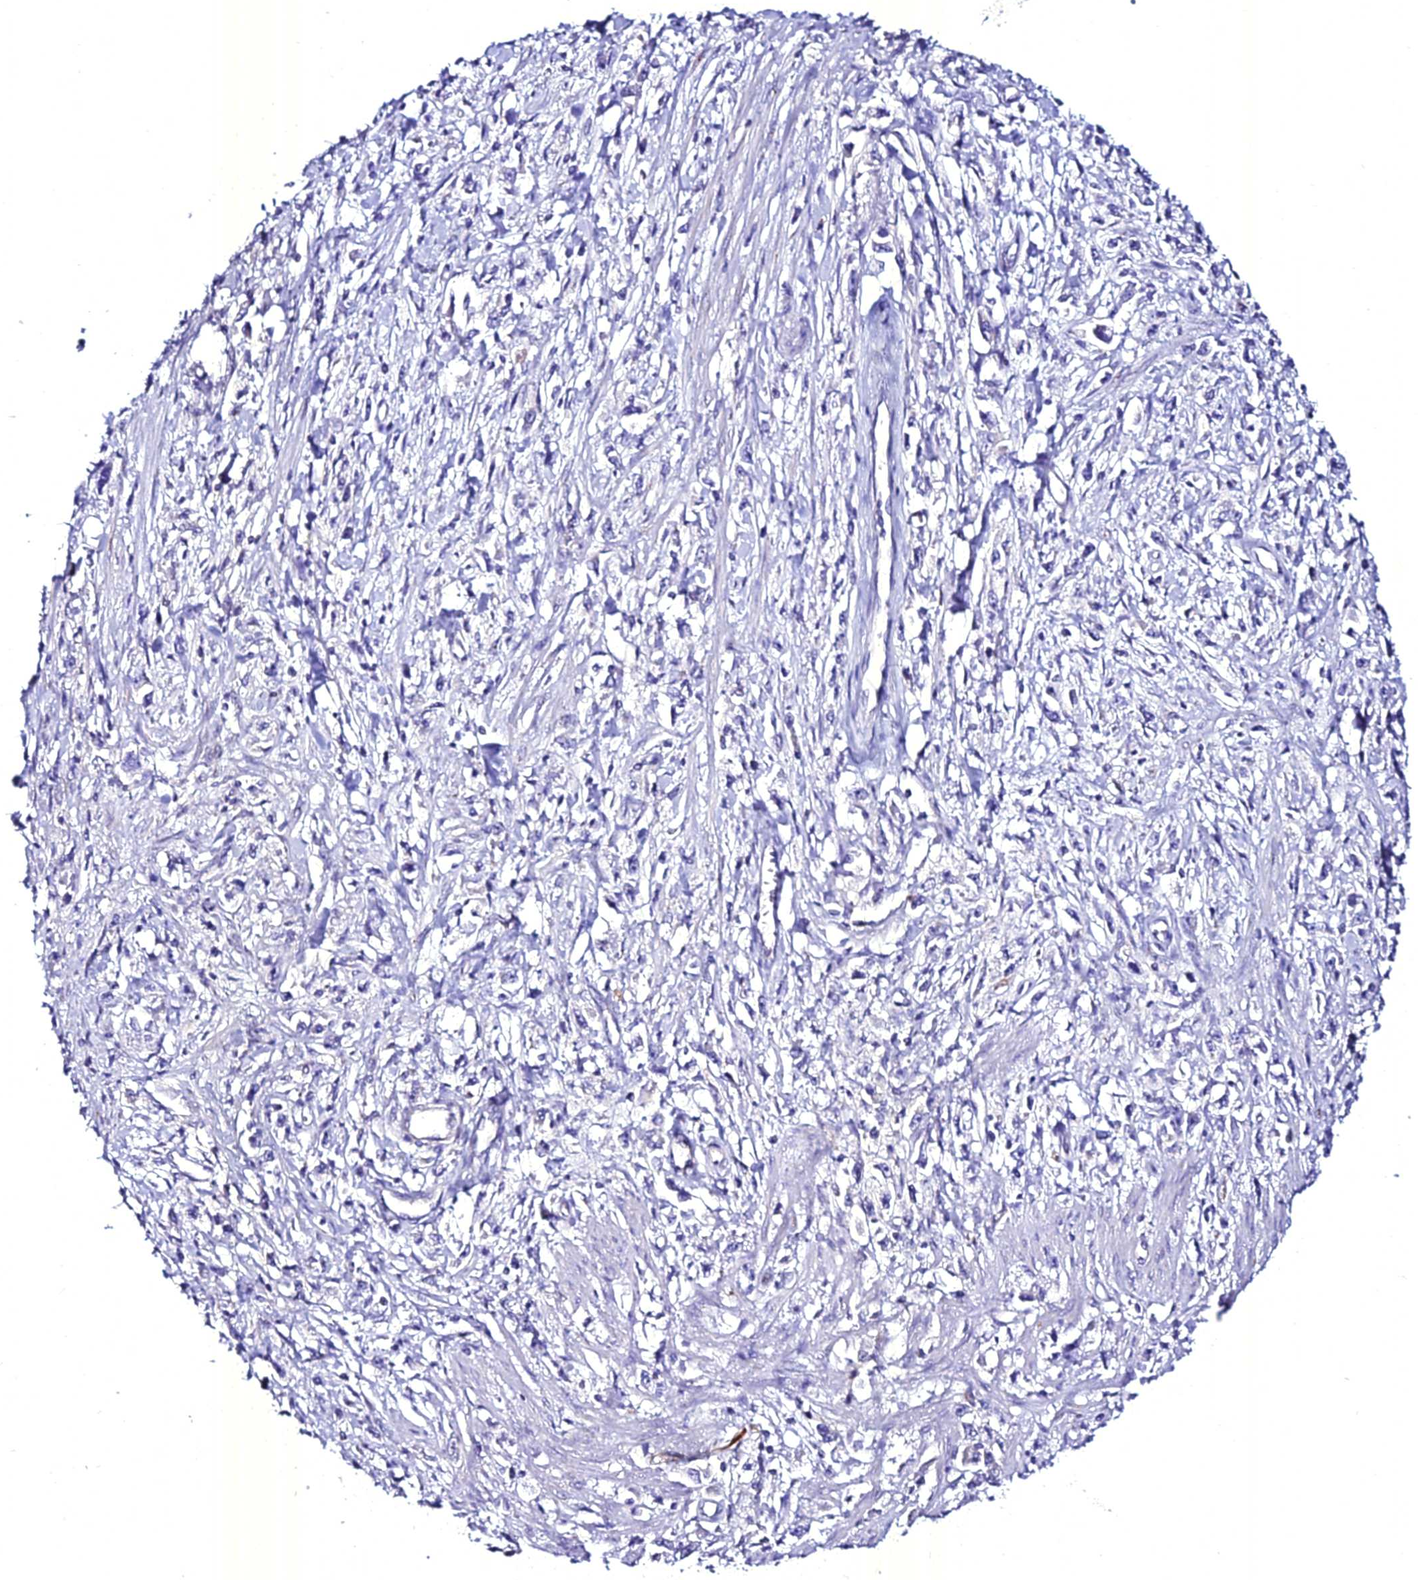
{"staining": {"intensity": "negative", "quantity": "none", "location": "none"}, "tissue": "stomach cancer", "cell_type": "Tumor cells", "image_type": "cancer", "snomed": [{"axis": "morphology", "description": "Adenocarcinoma, NOS"}, {"axis": "topography", "description": "Stomach"}], "caption": "Protein analysis of stomach cancer displays no significant staining in tumor cells.", "gene": "ATG16L2", "patient": {"sex": "female", "age": 59}}